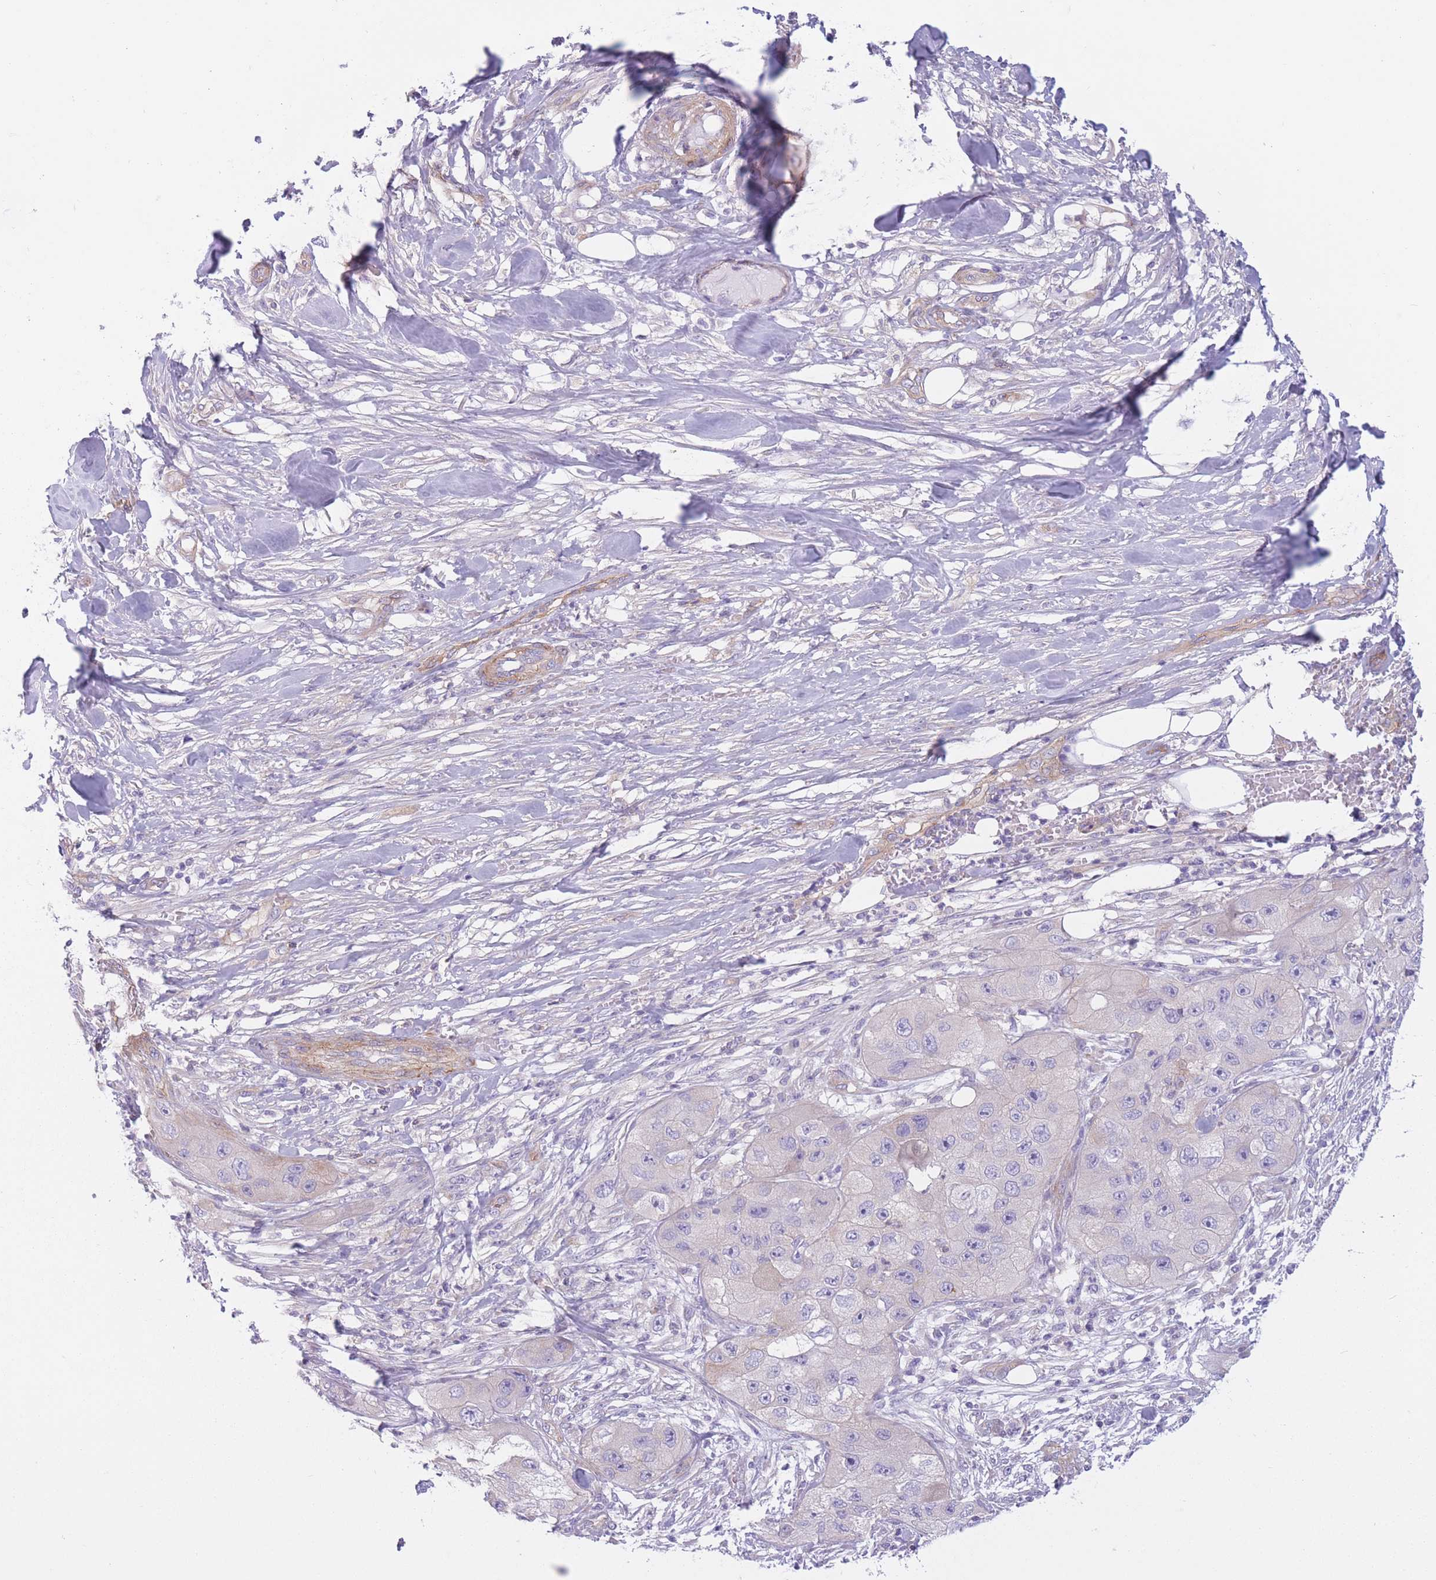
{"staining": {"intensity": "negative", "quantity": "none", "location": "none"}, "tissue": "skin cancer", "cell_type": "Tumor cells", "image_type": "cancer", "snomed": [{"axis": "morphology", "description": "Squamous cell carcinoma, NOS"}, {"axis": "topography", "description": "Skin"}, {"axis": "topography", "description": "Subcutis"}], "caption": "A histopathology image of skin cancer stained for a protein demonstrates no brown staining in tumor cells. The staining was performed using DAB (3,3'-diaminobenzidine) to visualize the protein expression in brown, while the nuclei were stained in blue with hematoxylin (Magnification: 20x).", "gene": "SERPINB3", "patient": {"sex": "male", "age": 73}}